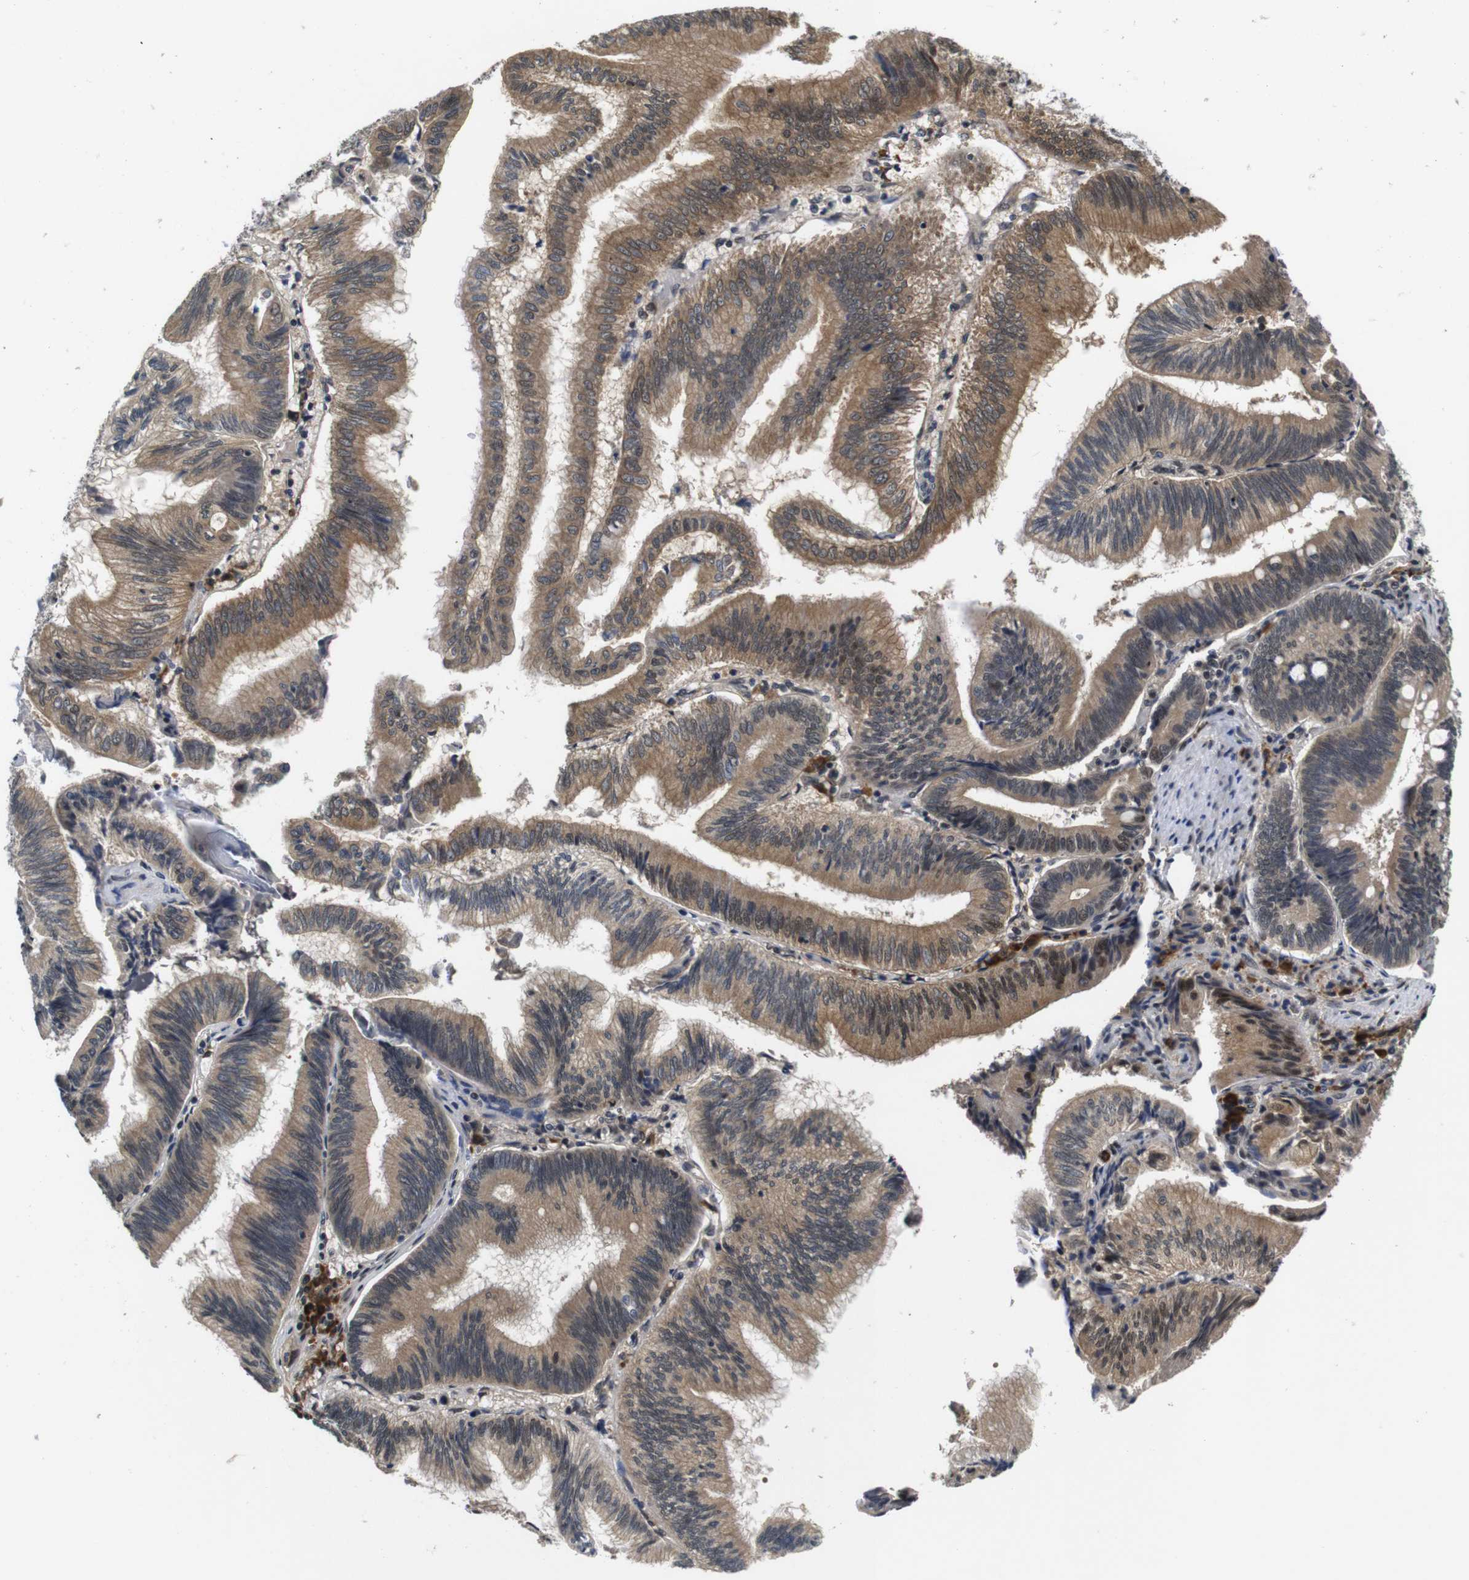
{"staining": {"intensity": "moderate", "quantity": ">75%", "location": "cytoplasmic/membranous"}, "tissue": "pancreatic cancer", "cell_type": "Tumor cells", "image_type": "cancer", "snomed": [{"axis": "morphology", "description": "Adenocarcinoma, NOS"}, {"axis": "topography", "description": "Pancreas"}], "caption": "Human pancreatic adenocarcinoma stained with a brown dye shows moderate cytoplasmic/membranous positive staining in approximately >75% of tumor cells.", "gene": "ZBTB46", "patient": {"sex": "male", "age": 82}}